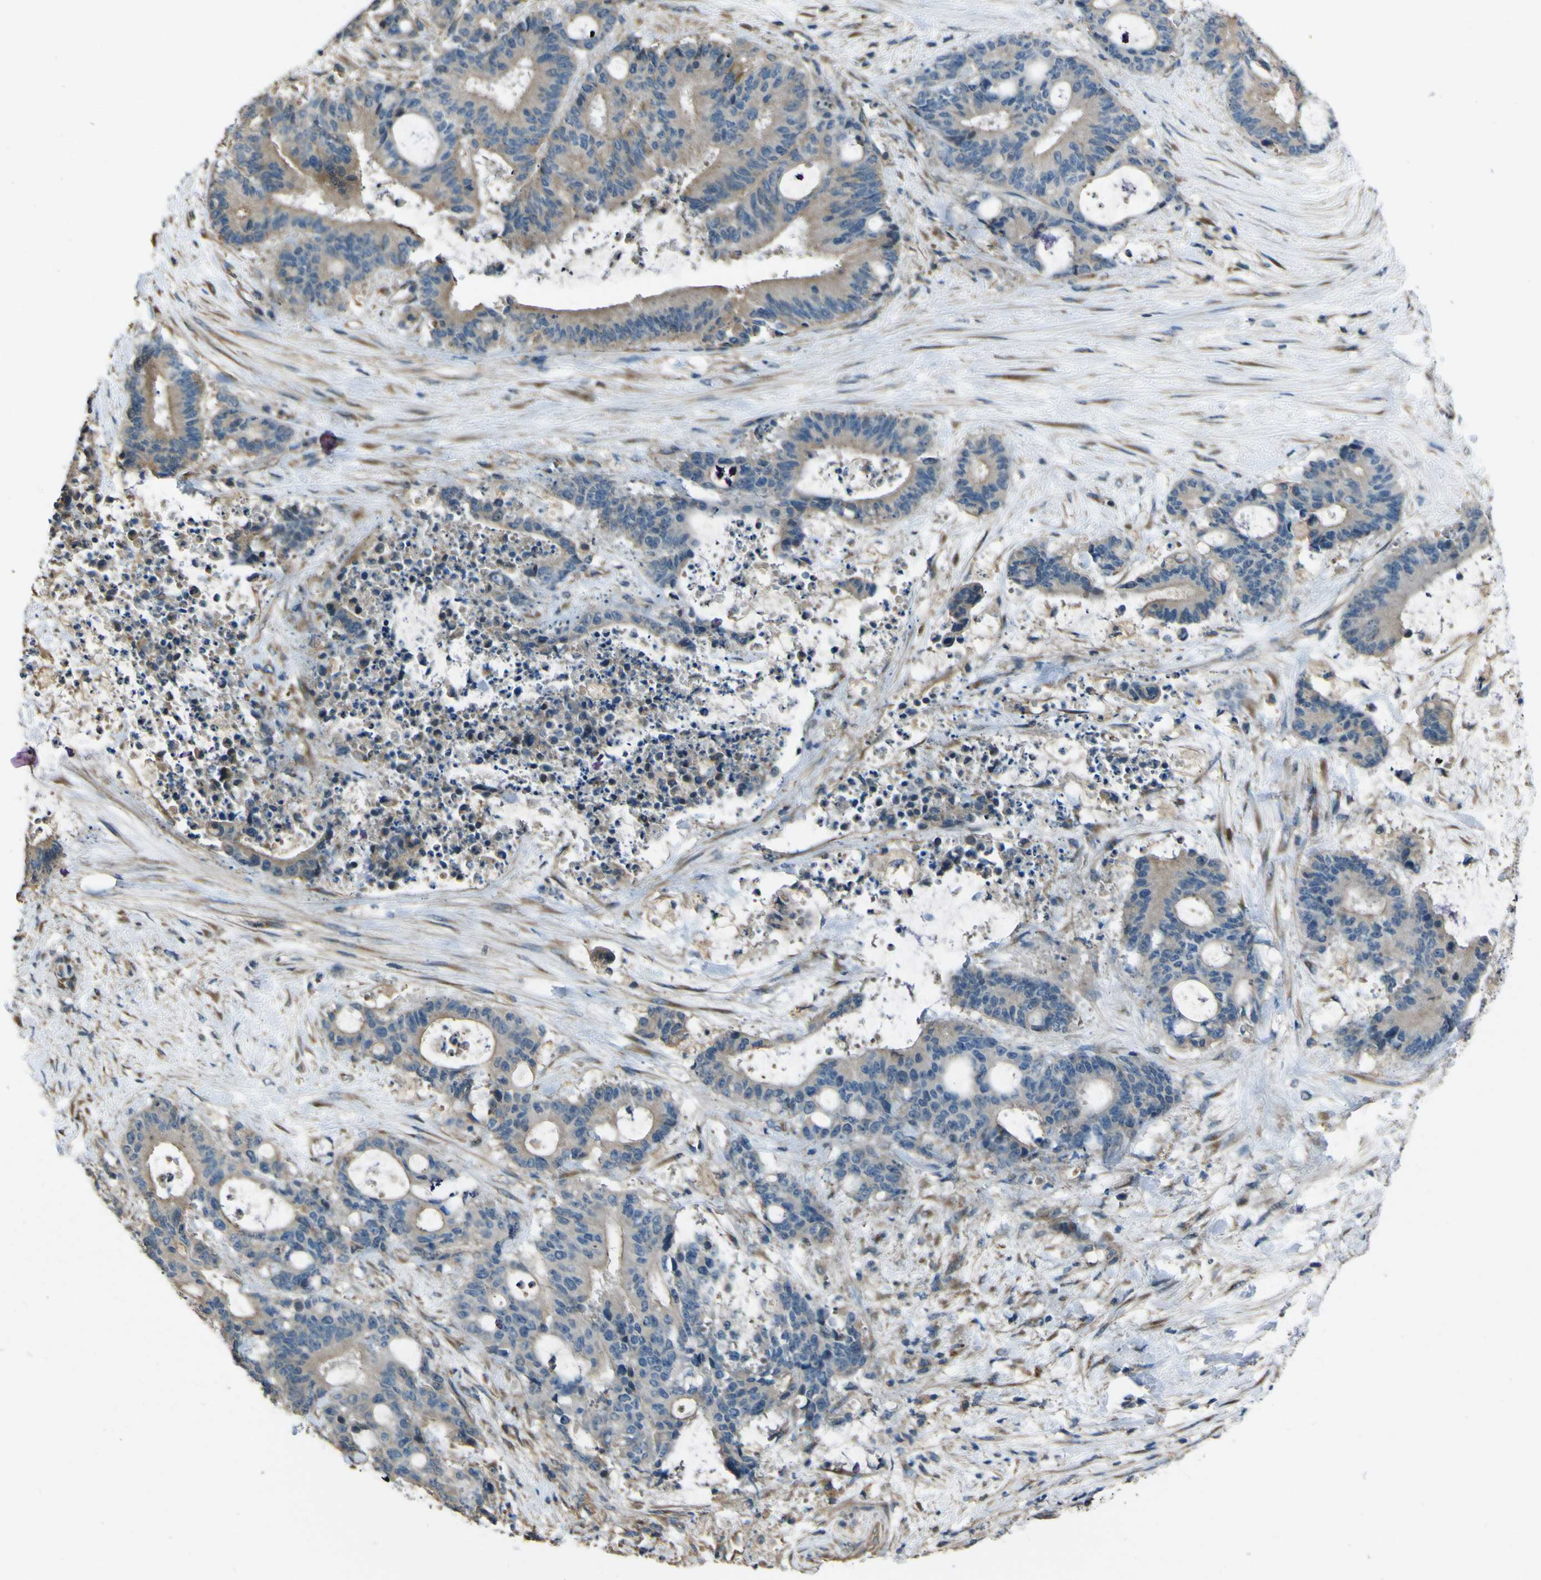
{"staining": {"intensity": "weak", "quantity": "25%-75%", "location": "cytoplasmic/membranous"}, "tissue": "liver cancer", "cell_type": "Tumor cells", "image_type": "cancer", "snomed": [{"axis": "morphology", "description": "Normal tissue, NOS"}, {"axis": "morphology", "description": "Cholangiocarcinoma"}, {"axis": "topography", "description": "Liver"}, {"axis": "topography", "description": "Peripheral nerve tissue"}], "caption": "Weak cytoplasmic/membranous protein positivity is appreciated in about 25%-75% of tumor cells in liver cancer (cholangiocarcinoma).", "gene": "NAALADL2", "patient": {"sex": "female", "age": 73}}